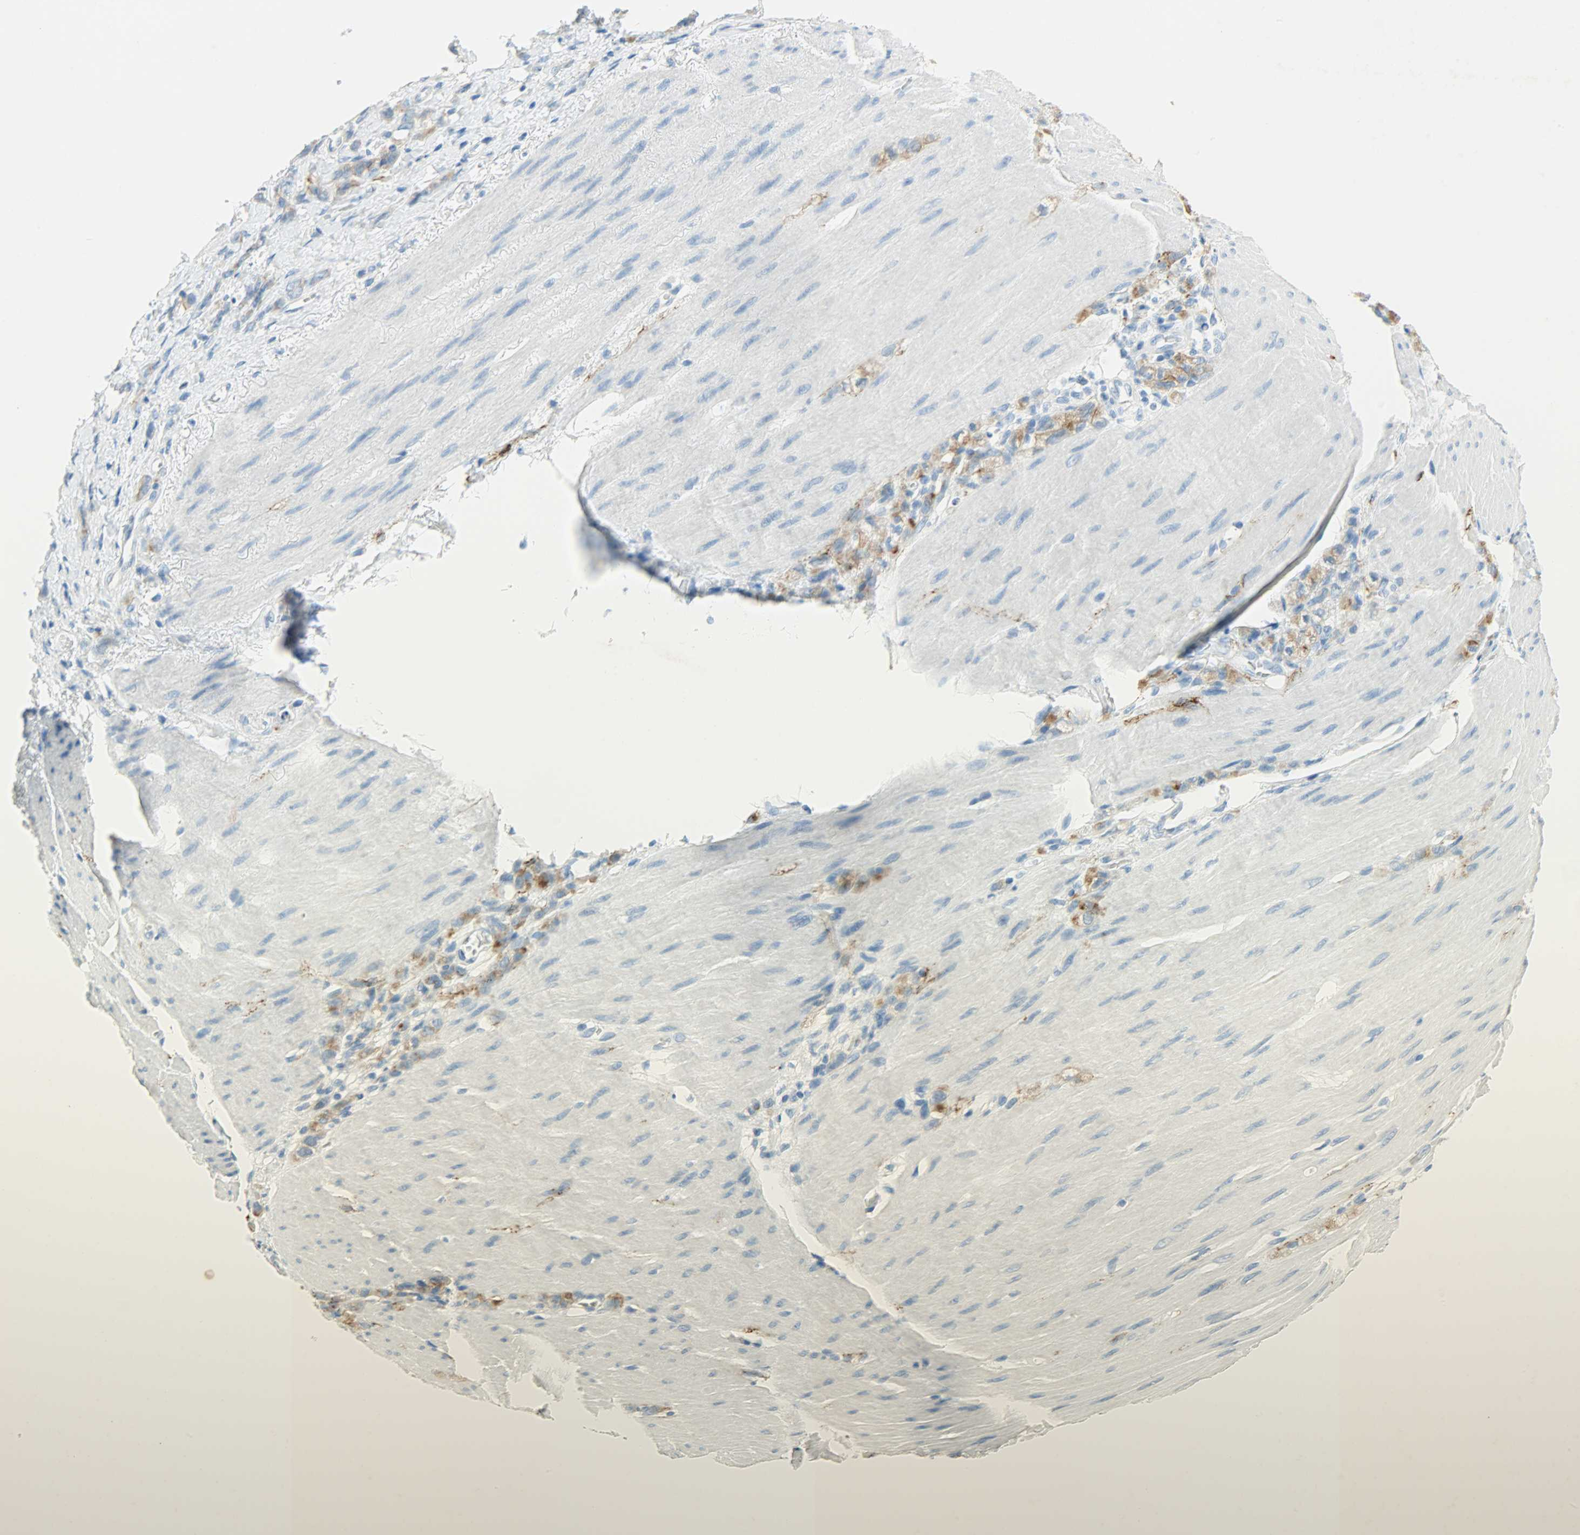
{"staining": {"intensity": "strong", "quantity": ">75%", "location": "cytoplasmic/membranous"}, "tissue": "stomach cancer", "cell_type": "Tumor cells", "image_type": "cancer", "snomed": [{"axis": "morphology", "description": "Adenocarcinoma, NOS"}, {"axis": "topography", "description": "Stomach"}], "caption": "About >75% of tumor cells in human stomach cancer (adenocarcinoma) show strong cytoplasmic/membranous protein staining as visualized by brown immunohistochemical staining.", "gene": "PROM1", "patient": {"sex": "male", "age": 82}}